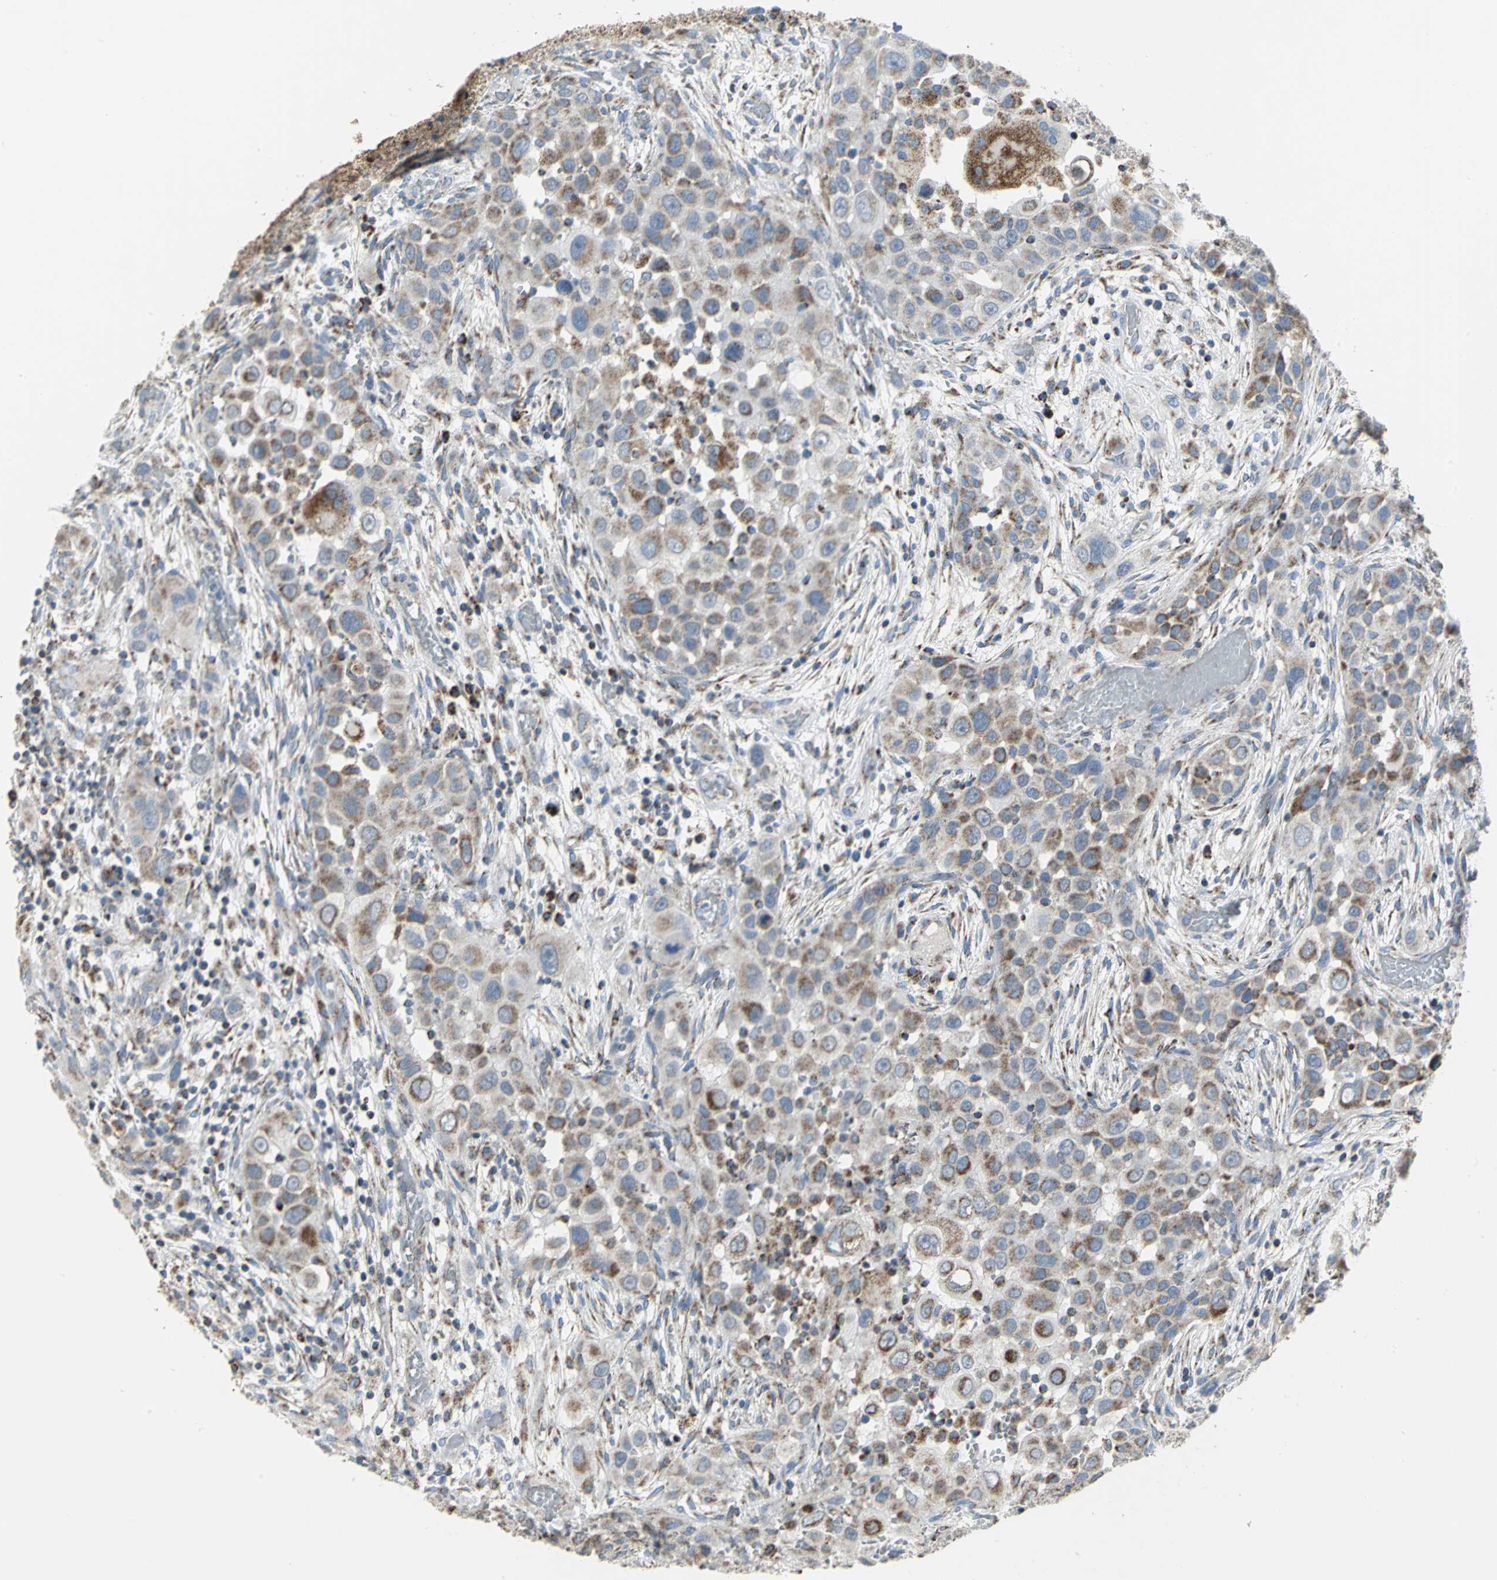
{"staining": {"intensity": "moderate", "quantity": ">75%", "location": "cytoplasmic/membranous"}, "tissue": "head and neck cancer", "cell_type": "Tumor cells", "image_type": "cancer", "snomed": [{"axis": "morphology", "description": "Carcinoma, NOS"}, {"axis": "topography", "description": "Head-Neck"}], "caption": "Brown immunohistochemical staining in head and neck cancer (carcinoma) displays moderate cytoplasmic/membranous expression in approximately >75% of tumor cells. The protein is shown in brown color, while the nuclei are stained blue.", "gene": "NTRK1", "patient": {"sex": "male", "age": 87}}